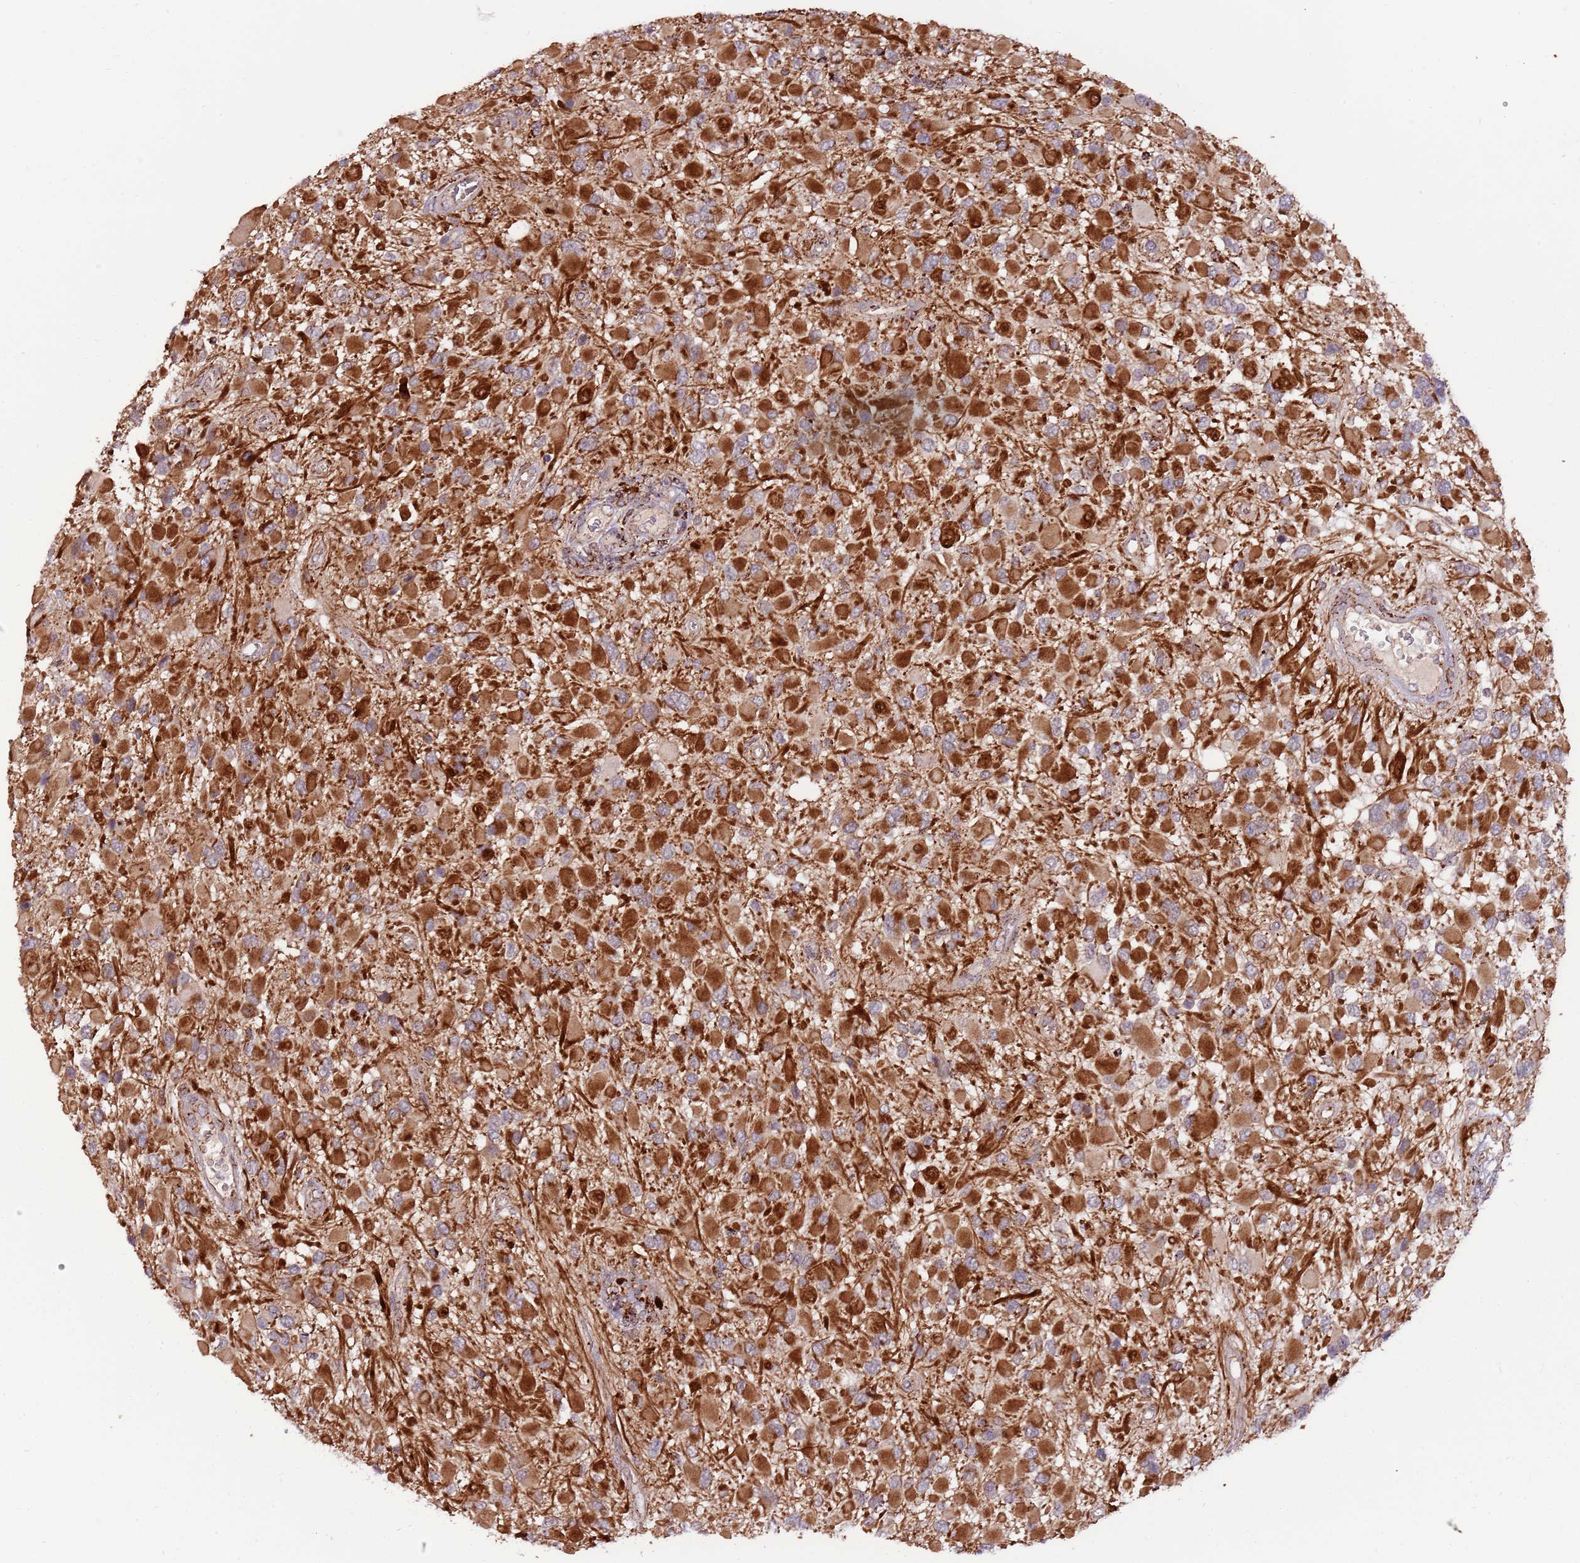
{"staining": {"intensity": "moderate", "quantity": ">75%", "location": "cytoplasmic/membranous"}, "tissue": "glioma", "cell_type": "Tumor cells", "image_type": "cancer", "snomed": [{"axis": "morphology", "description": "Glioma, malignant, High grade"}, {"axis": "topography", "description": "Brain"}], "caption": "This histopathology image shows IHC staining of human glioma, with medium moderate cytoplasmic/membranous expression in about >75% of tumor cells.", "gene": "ULK3", "patient": {"sex": "male", "age": 53}}